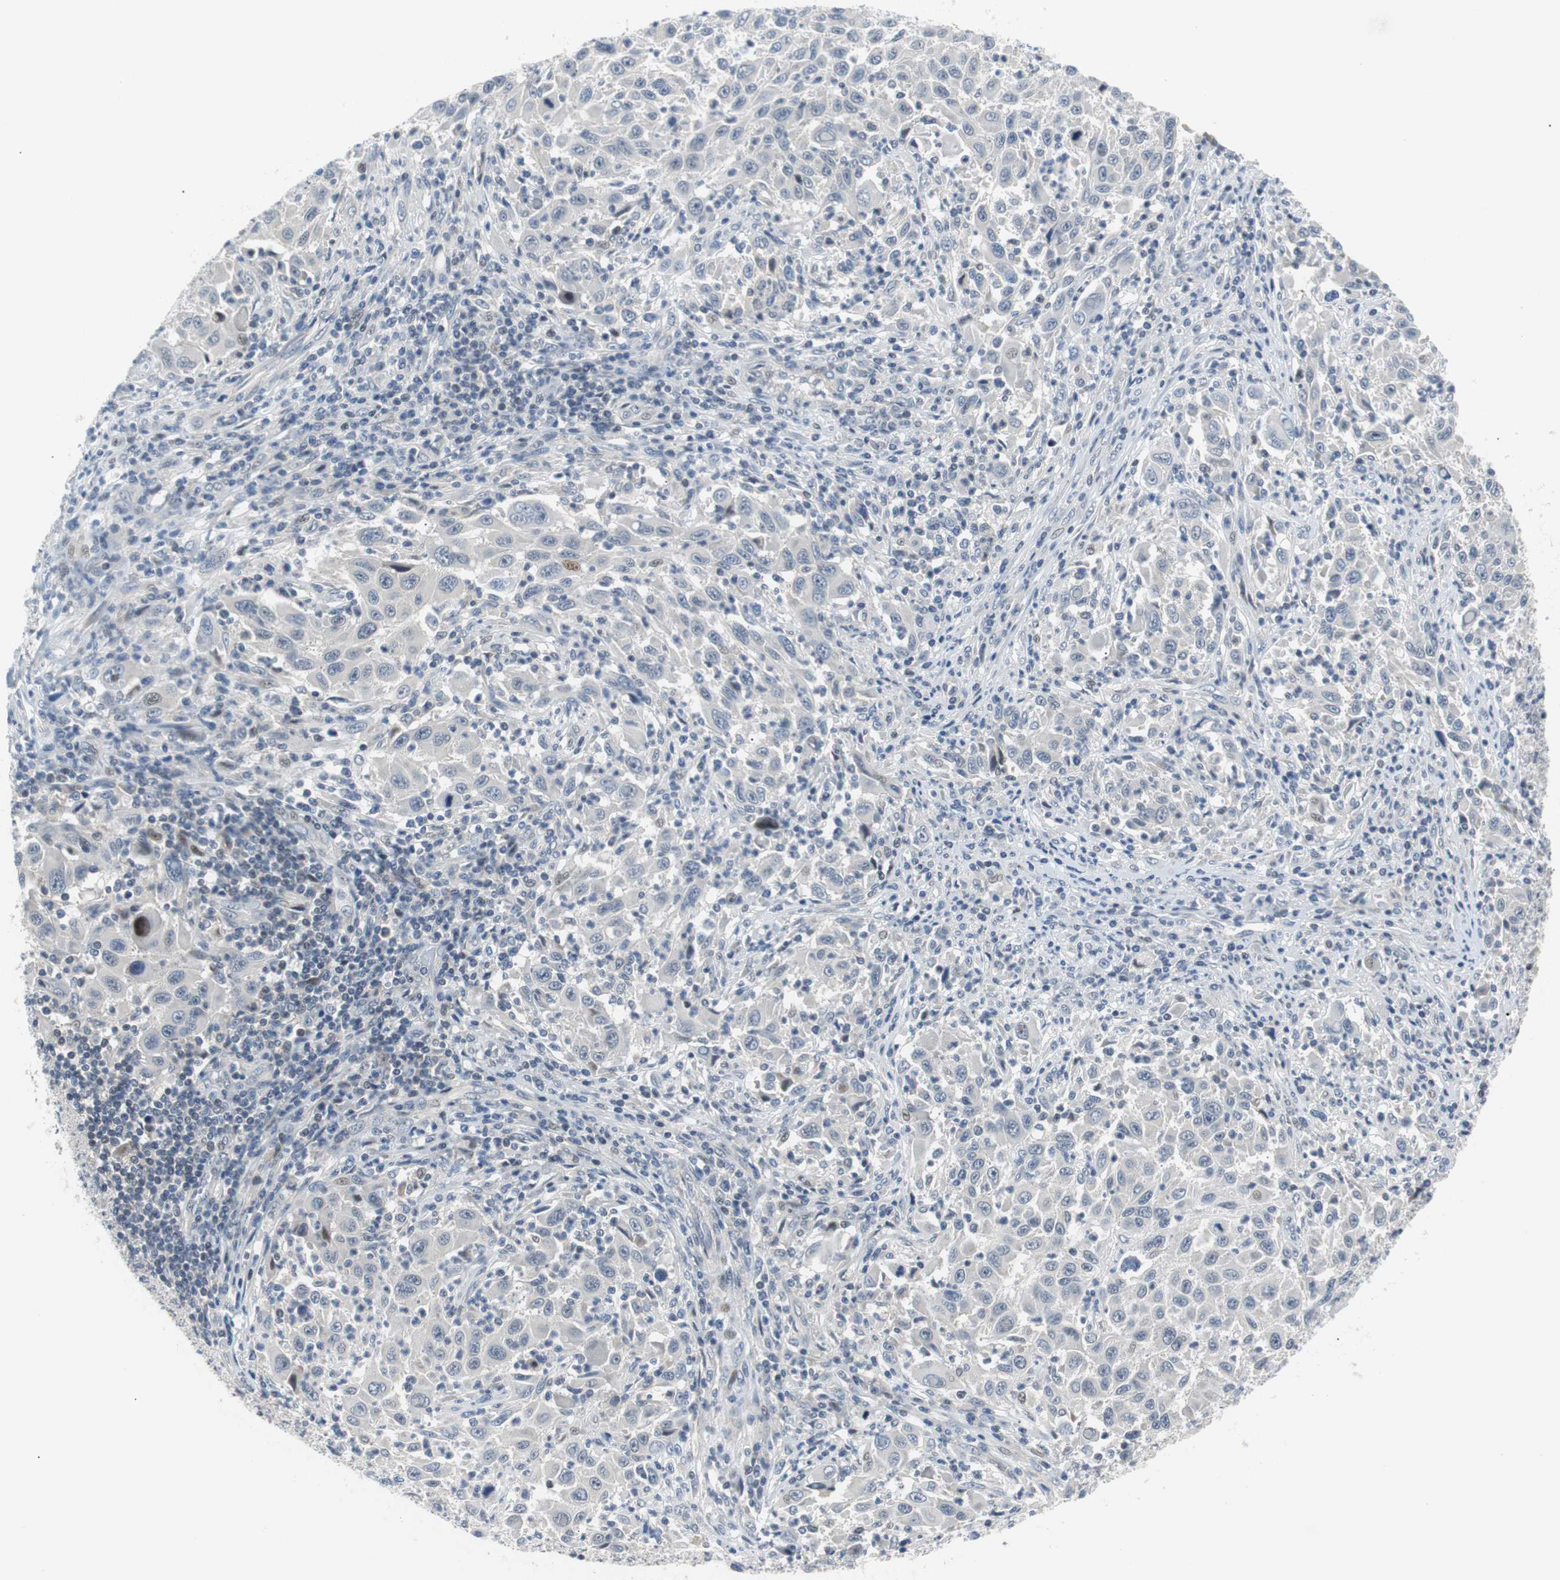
{"staining": {"intensity": "negative", "quantity": "none", "location": "none"}, "tissue": "melanoma", "cell_type": "Tumor cells", "image_type": "cancer", "snomed": [{"axis": "morphology", "description": "Malignant melanoma, Metastatic site"}, {"axis": "topography", "description": "Lymph node"}], "caption": "The IHC histopathology image has no significant positivity in tumor cells of malignant melanoma (metastatic site) tissue. Brightfield microscopy of immunohistochemistry stained with DAB (brown) and hematoxylin (blue), captured at high magnification.", "gene": "MAP2K4", "patient": {"sex": "male", "age": 61}}